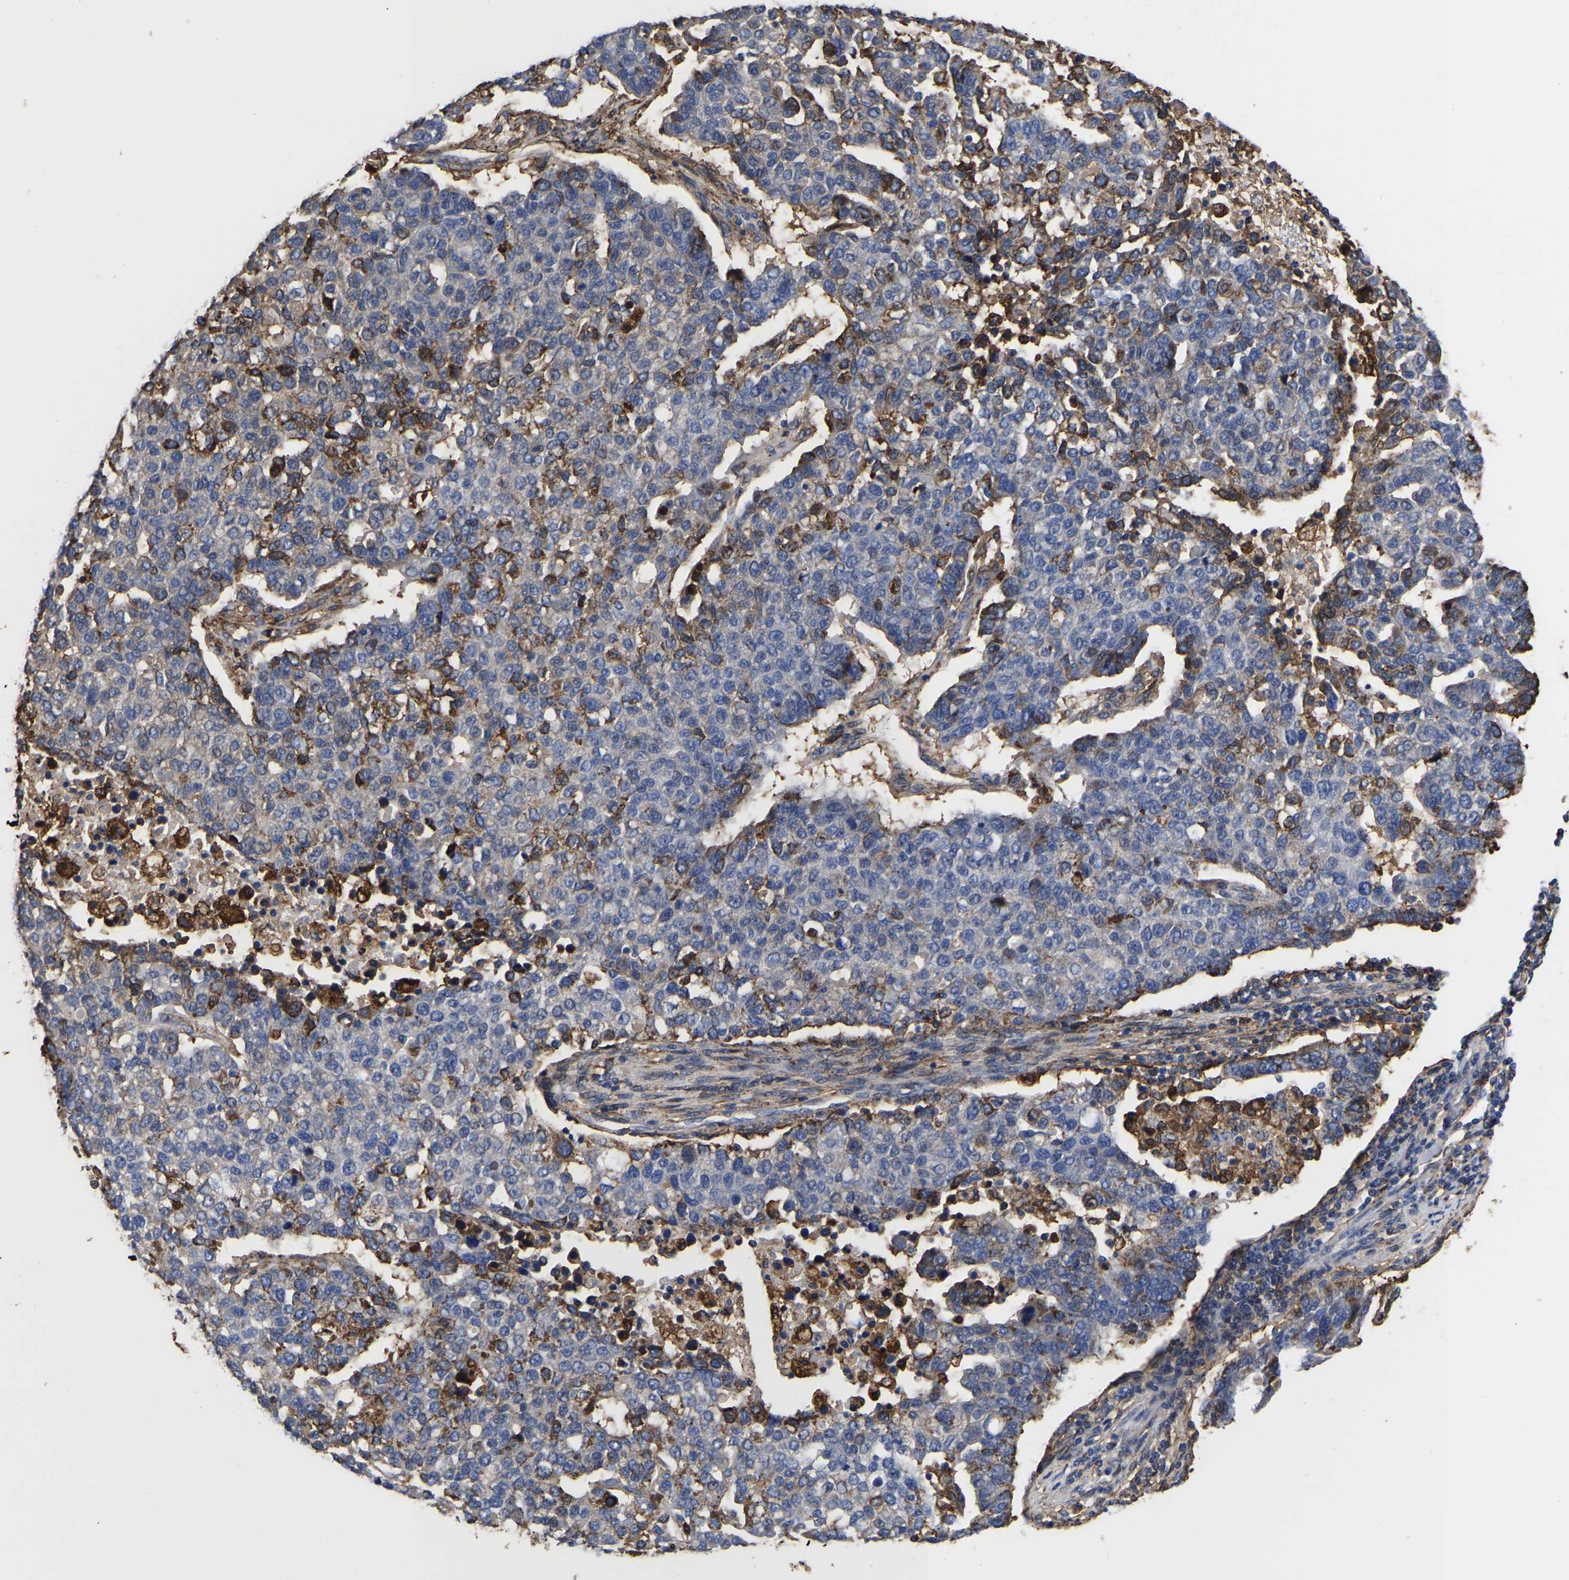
{"staining": {"intensity": "strong", "quantity": "<25%", "location": "cytoplasmic/membranous"}, "tissue": "pancreatic cancer", "cell_type": "Tumor cells", "image_type": "cancer", "snomed": [{"axis": "morphology", "description": "Adenocarcinoma, NOS"}, {"axis": "topography", "description": "Pancreas"}], "caption": "Immunohistochemistry (DAB (3,3'-diaminobenzidine)) staining of human pancreatic cancer demonstrates strong cytoplasmic/membranous protein expression in about <25% of tumor cells. (DAB (3,3'-diaminobenzidine) IHC, brown staining for protein, blue staining for nuclei).", "gene": "LIF", "patient": {"sex": "female", "age": 61}}